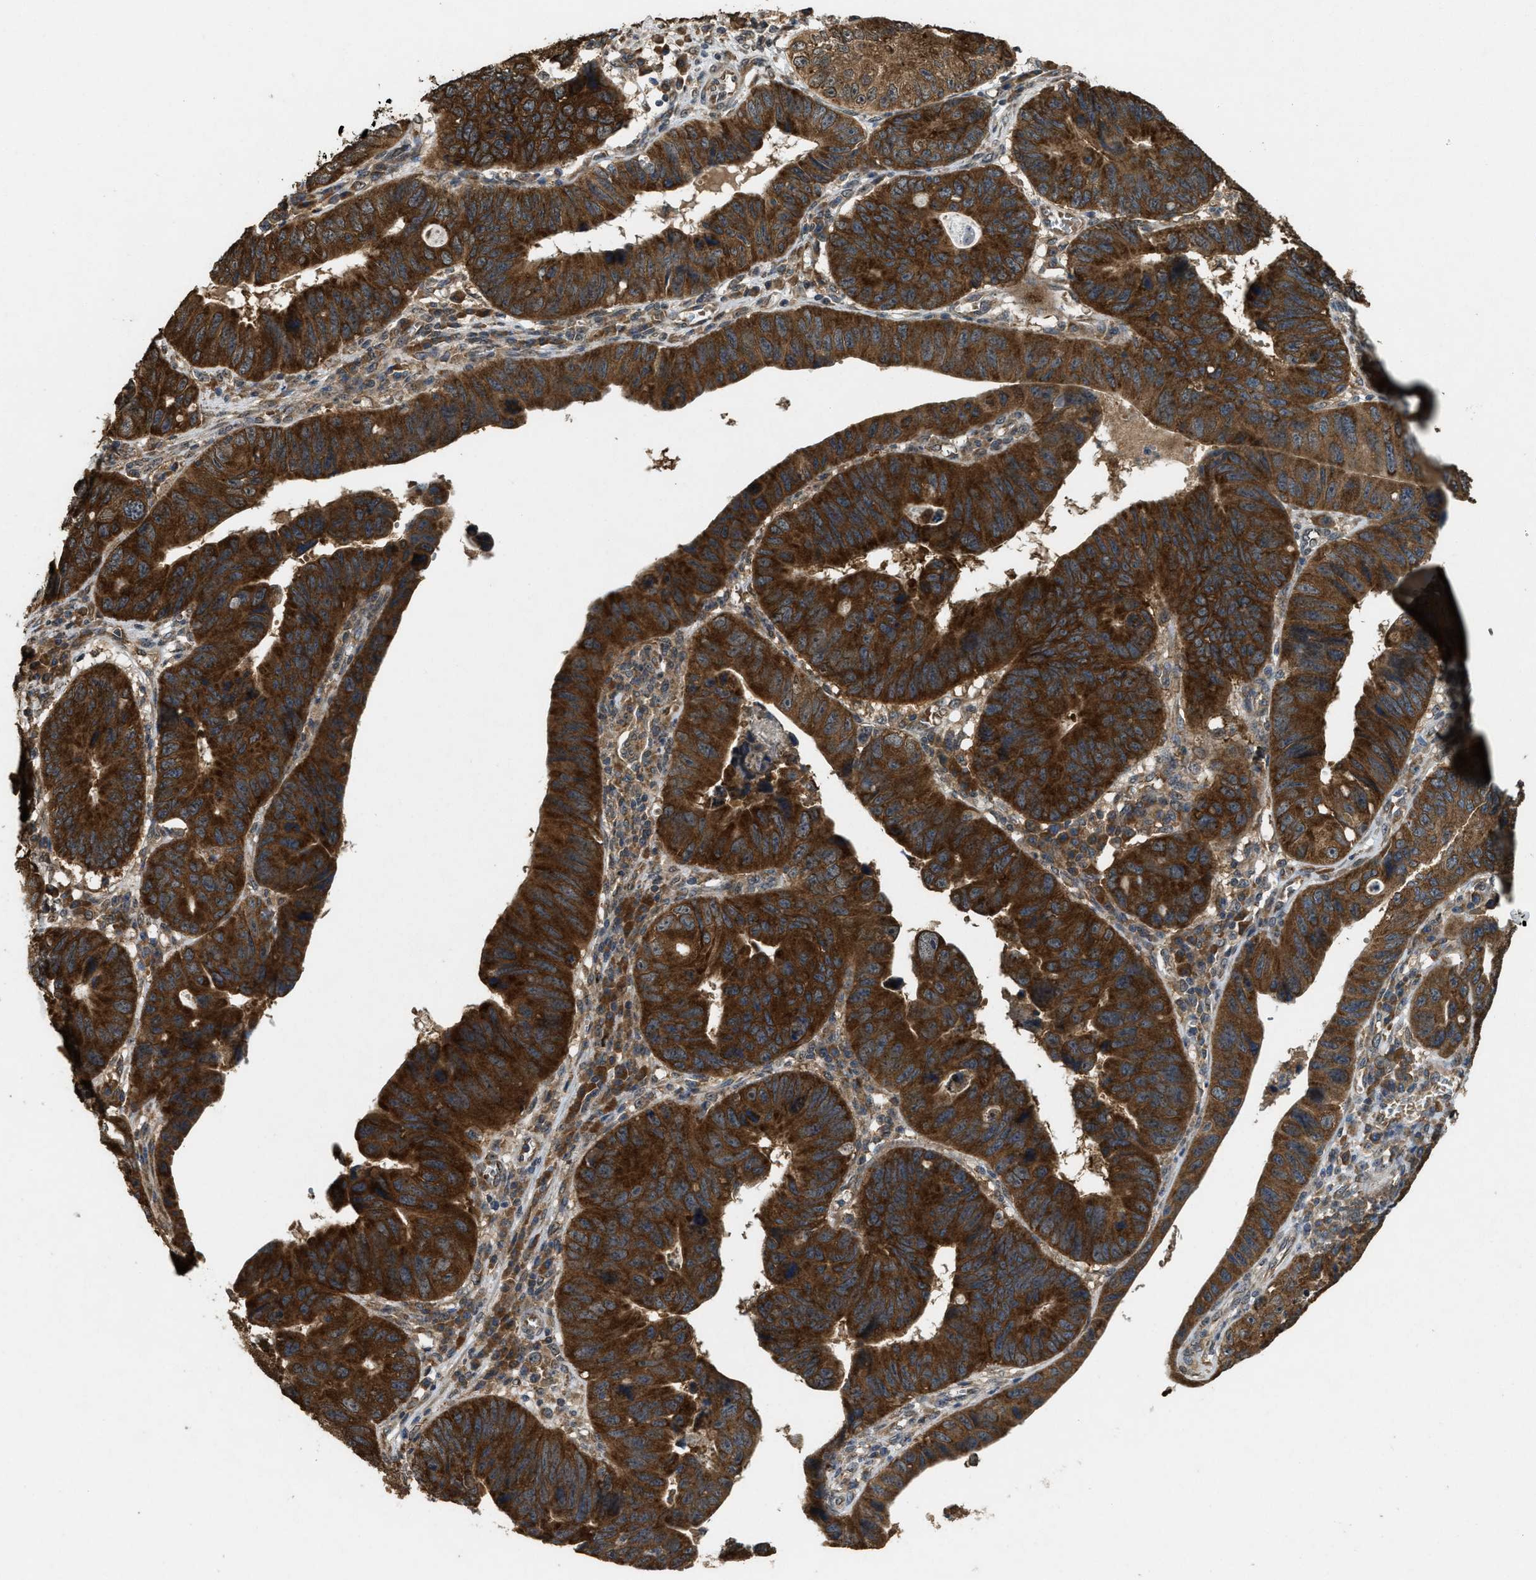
{"staining": {"intensity": "strong", "quantity": ">75%", "location": "cytoplasmic/membranous"}, "tissue": "stomach cancer", "cell_type": "Tumor cells", "image_type": "cancer", "snomed": [{"axis": "morphology", "description": "Adenocarcinoma, NOS"}, {"axis": "topography", "description": "Stomach"}], "caption": "This is a histology image of immunohistochemistry staining of adenocarcinoma (stomach), which shows strong staining in the cytoplasmic/membranous of tumor cells.", "gene": "ARHGEF5", "patient": {"sex": "male", "age": 59}}